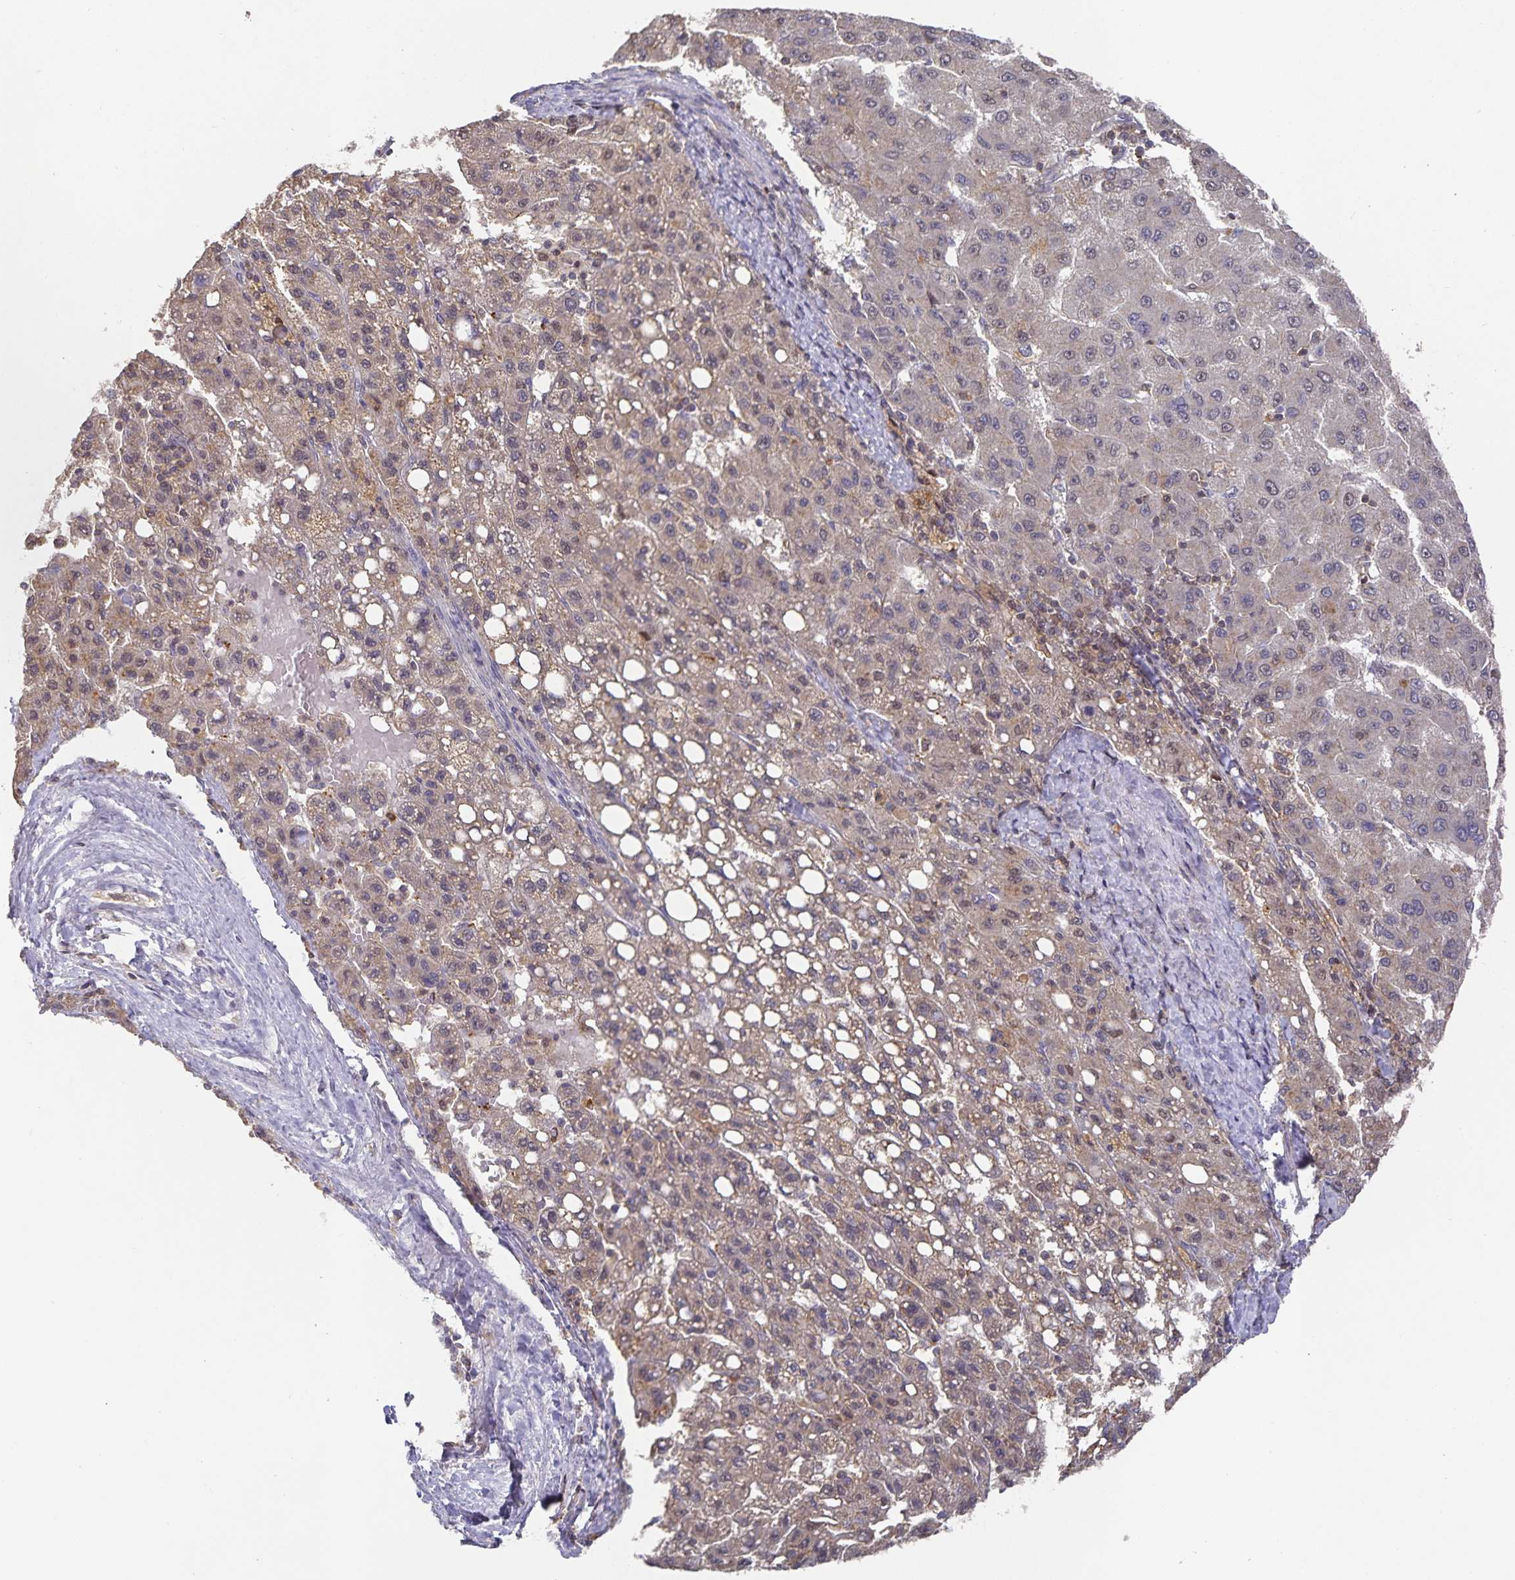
{"staining": {"intensity": "weak", "quantity": "<25%", "location": "cytoplasmic/membranous,nuclear"}, "tissue": "liver cancer", "cell_type": "Tumor cells", "image_type": "cancer", "snomed": [{"axis": "morphology", "description": "Carcinoma, Hepatocellular, NOS"}, {"axis": "topography", "description": "Liver"}], "caption": "This is a micrograph of IHC staining of liver cancer (hepatocellular carcinoma), which shows no positivity in tumor cells. The staining is performed using DAB brown chromogen with nuclei counter-stained in using hematoxylin.", "gene": "HEPN1", "patient": {"sex": "female", "age": 82}}